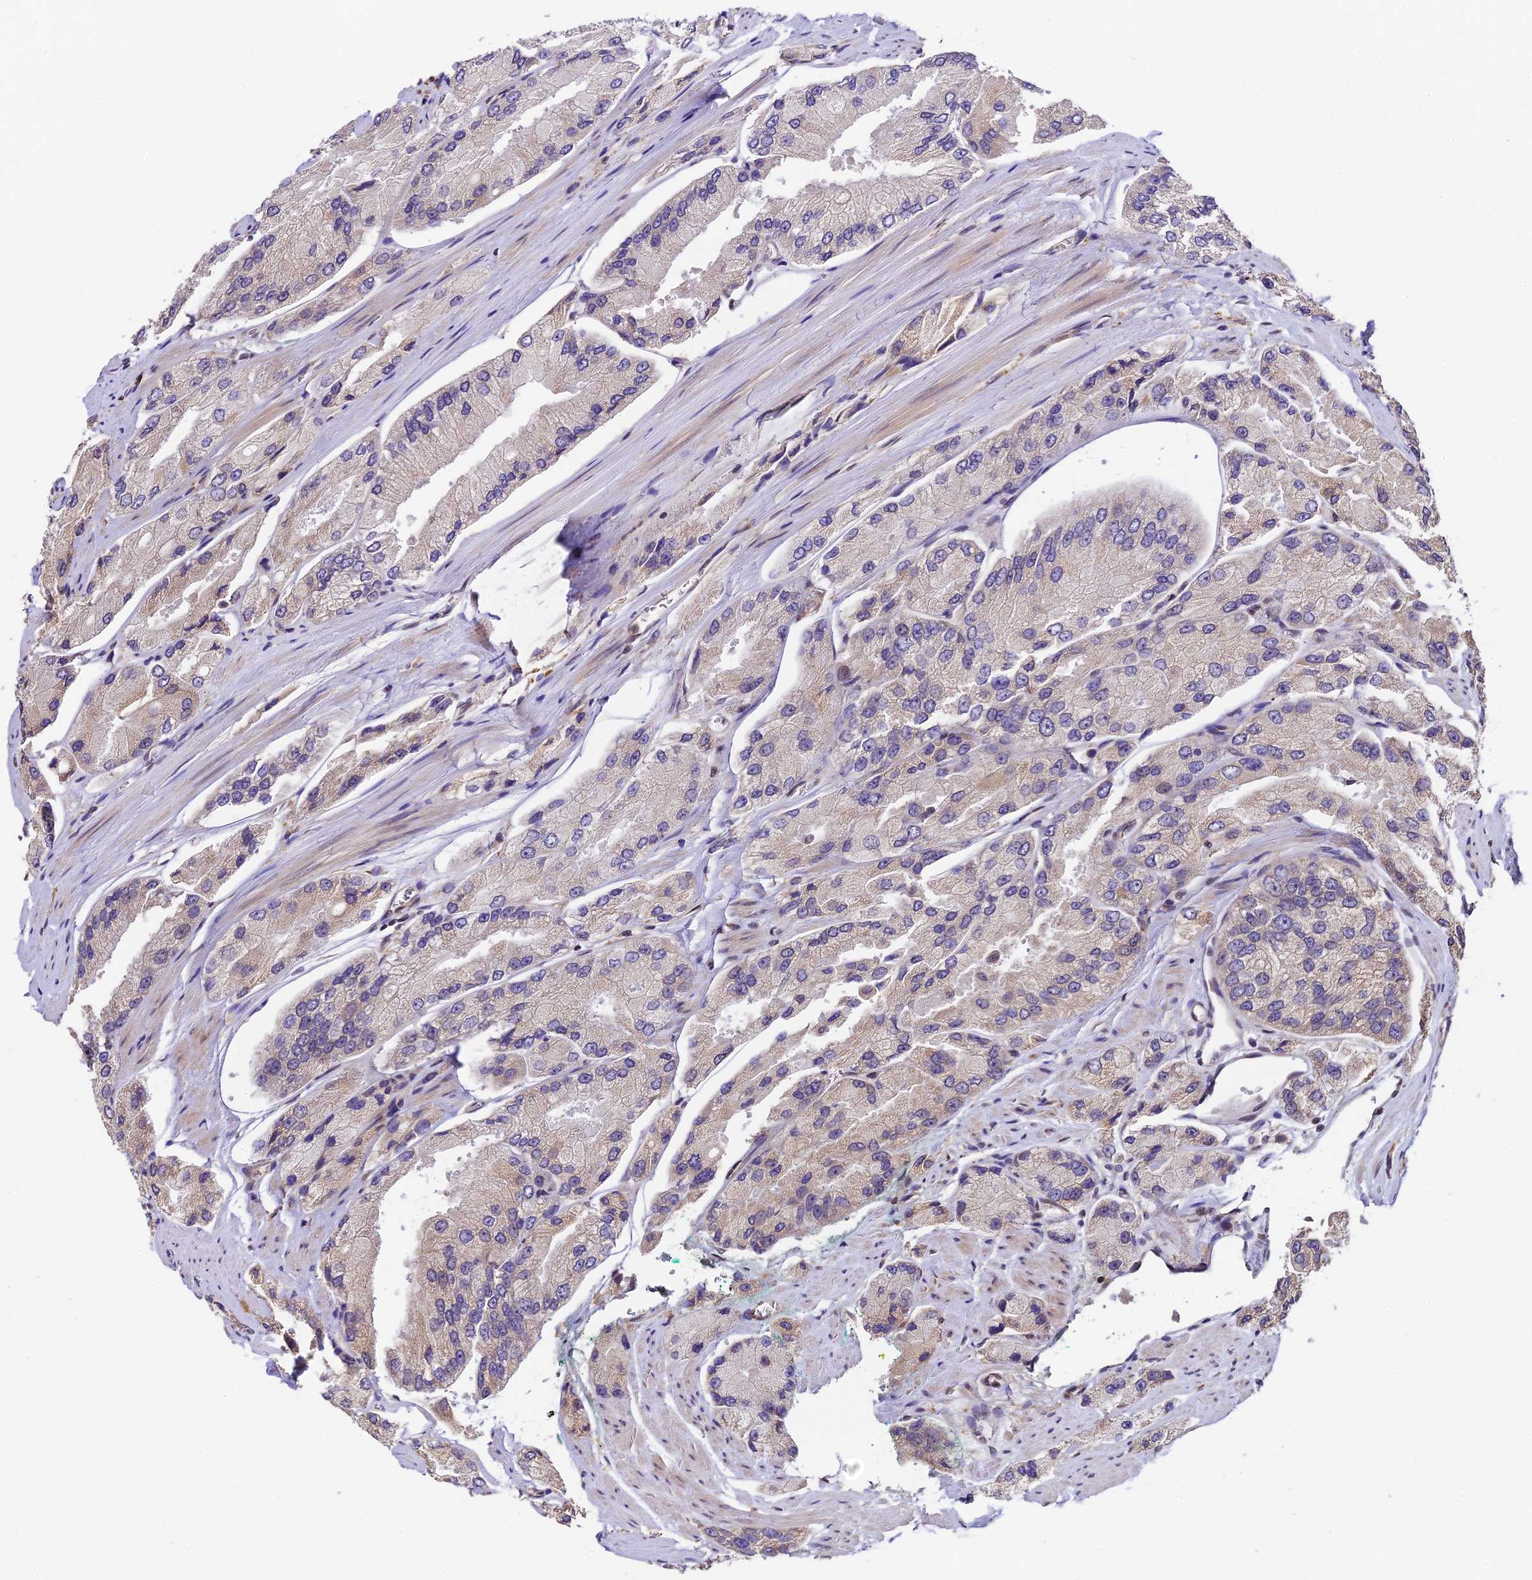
{"staining": {"intensity": "weak", "quantity": "<25%", "location": "cytoplasmic/membranous"}, "tissue": "prostate cancer", "cell_type": "Tumor cells", "image_type": "cancer", "snomed": [{"axis": "morphology", "description": "Adenocarcinoma, High grade"}, {"axis": "topography", "description": "Prostate"}], "caption": "Prostate cancer (high-grade adenocarcinoma) stained for a protein using immunohistochemistry (IHC) reveals no staining tumor cells.", "gene": "TRIM22", "patient": {"sex": "male", "age": 58}}